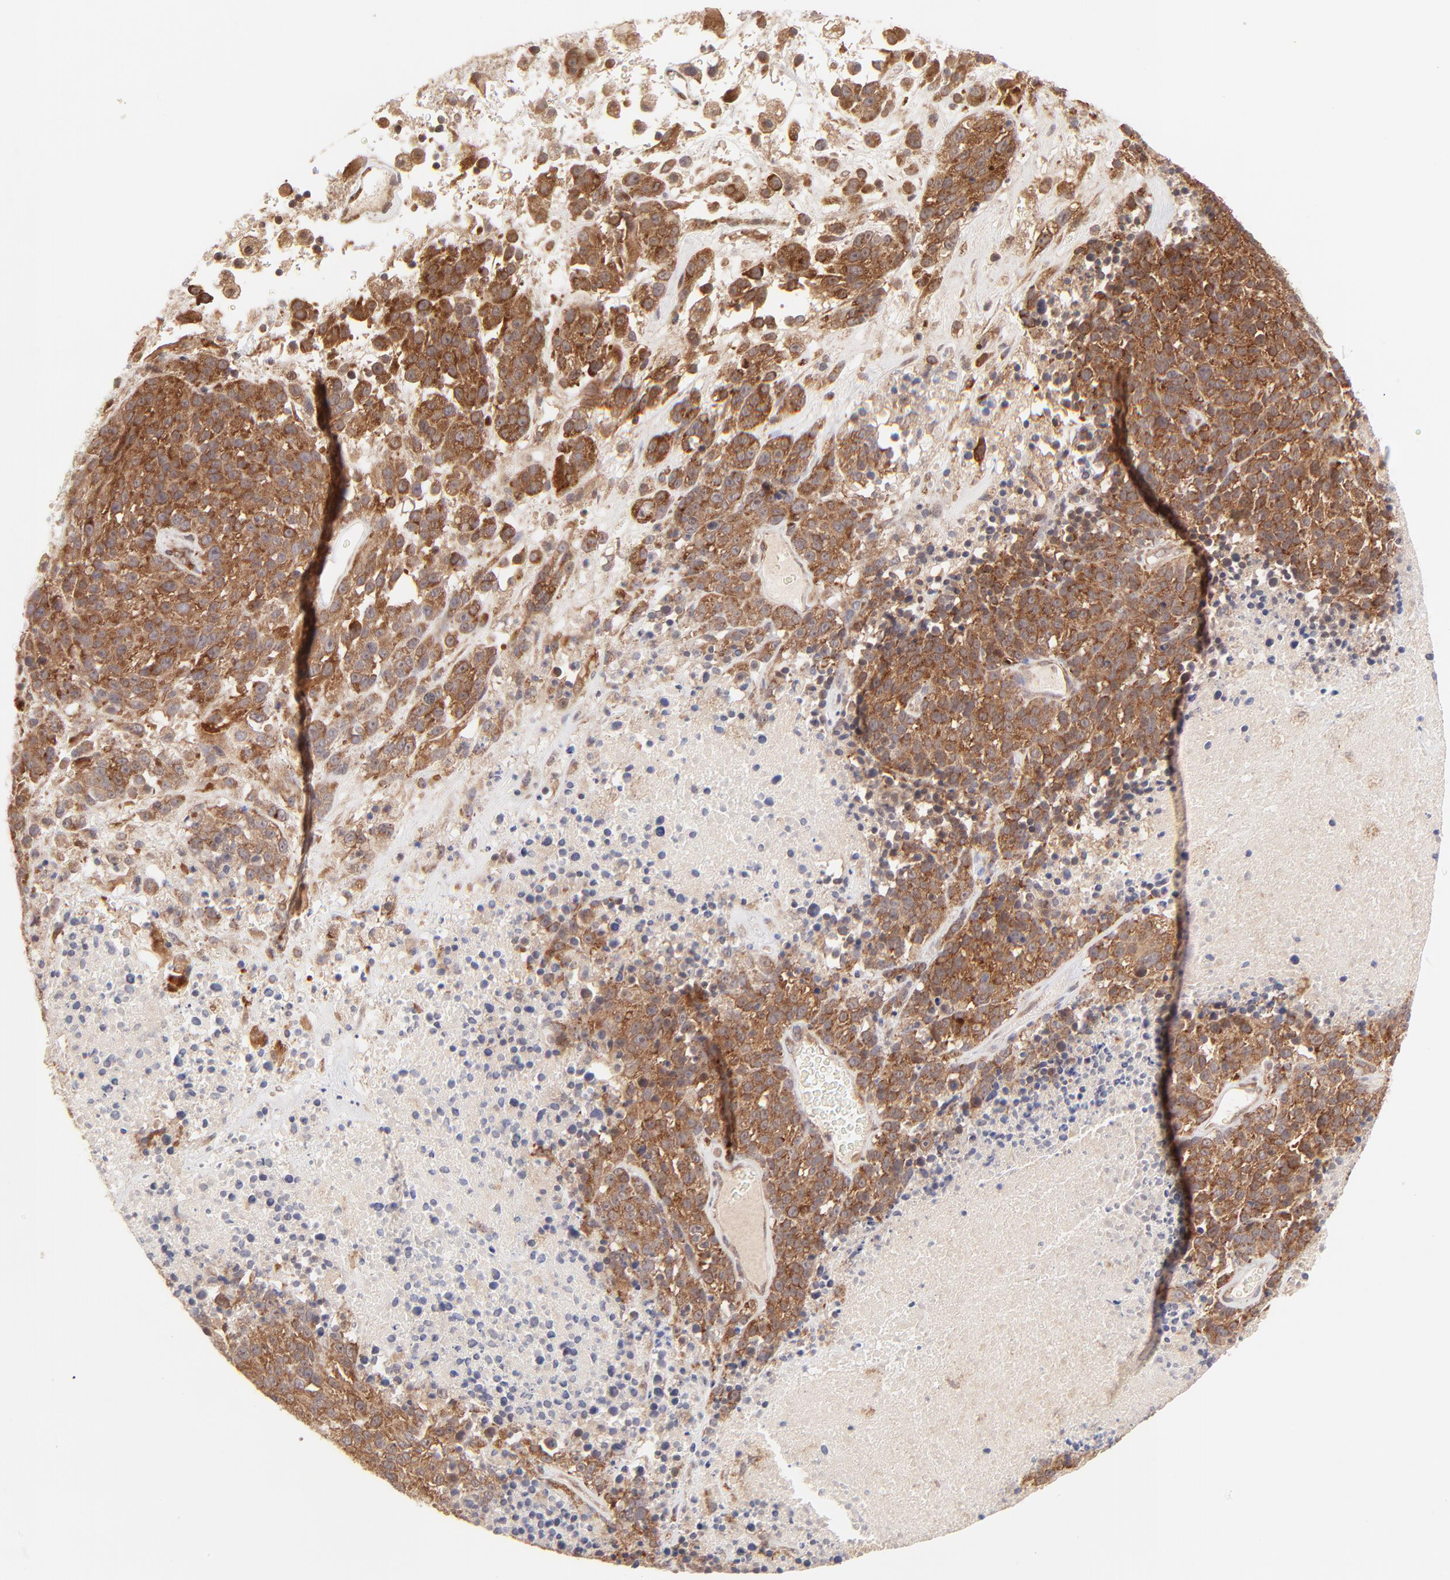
{"staining": {"intensity": "strong", "quantity": ">75%", "location": "cytoplasmic/membranous"}, "tissue": "melanoma", "cell_type": "Tumor cells", "image_type": "cancer", "snomed": [{"axis": "morphology", "description": "Malignant melanoma, Metastatic site"}, {"axis": "topography", "description": "Cerebral cortex"}], "caption": "DAB immunohistochemical staining of human malignant melanoma (metastatic site) demonstrates strong cytoplasmic/membranous protein expression in approximately >75% of tumor cells. (DAB IHC, brown staining for protein, blue staining for nuclei).", "gene": "TNRC6B", "patient": {"sex": "female", "age": 52}}